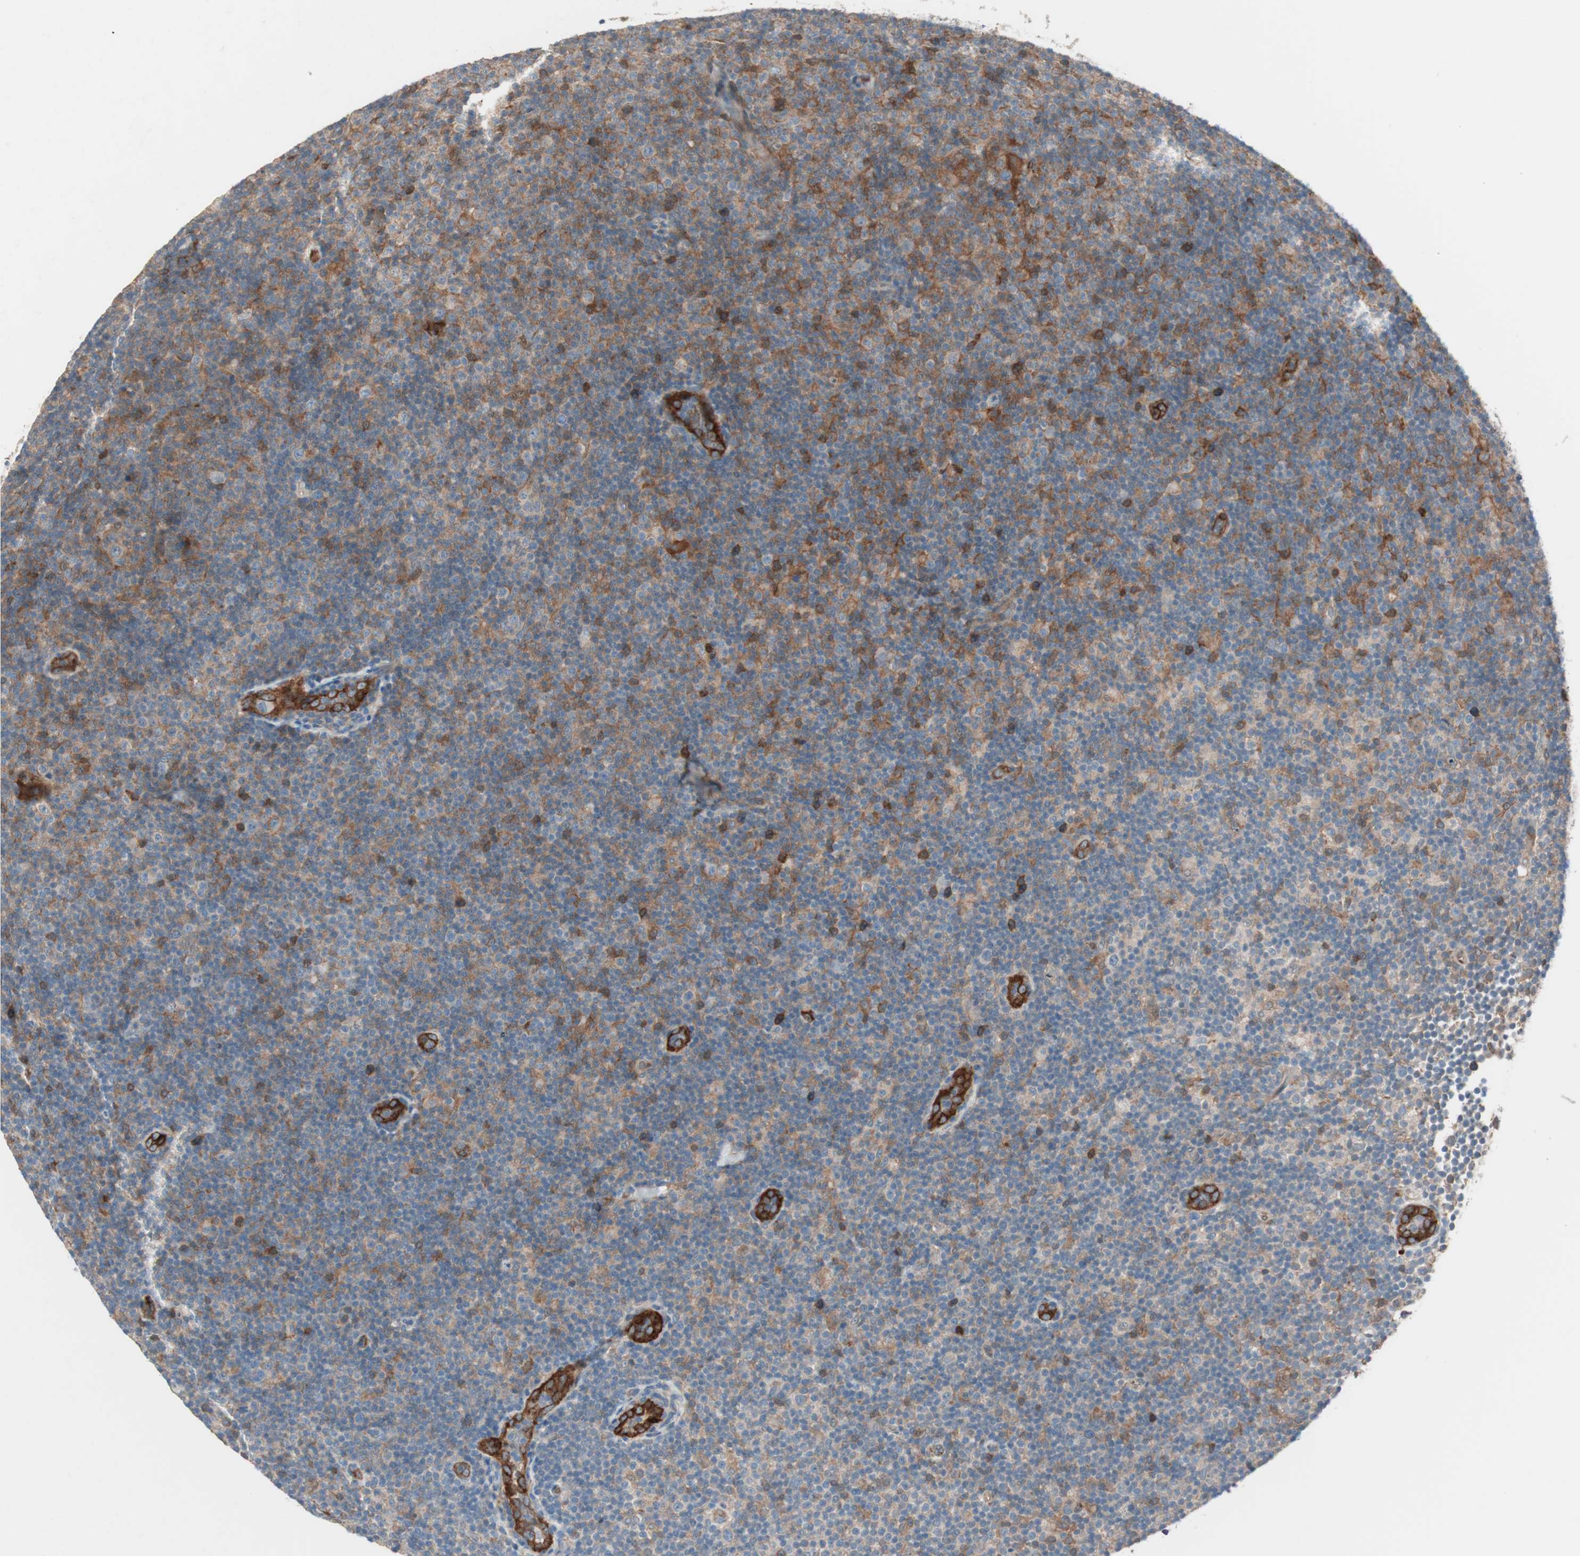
{"staining": {"intensity": "moderate", "quantity": ">75%", "location": "cytoplasmic/membranous"}, "tissue": "lymphoma", "cell_type": "Tumor cells", "image_type": "cancer", "snomed": [{"axis": "morphology", "description": "Malignant lymphoma, non-Hodgkin's type, Low grade"}, {"axis": "topography", "description": "Lymph node"}], "caption": "Low-grade malignant lymphoma, non-Hodgkin's type tissue demonstrates moderate cytoplasmic/membranous expression in approximately >75% of tumor cells", "gene": "STAB1", "patient": {"sex": "male", "age": 83}}